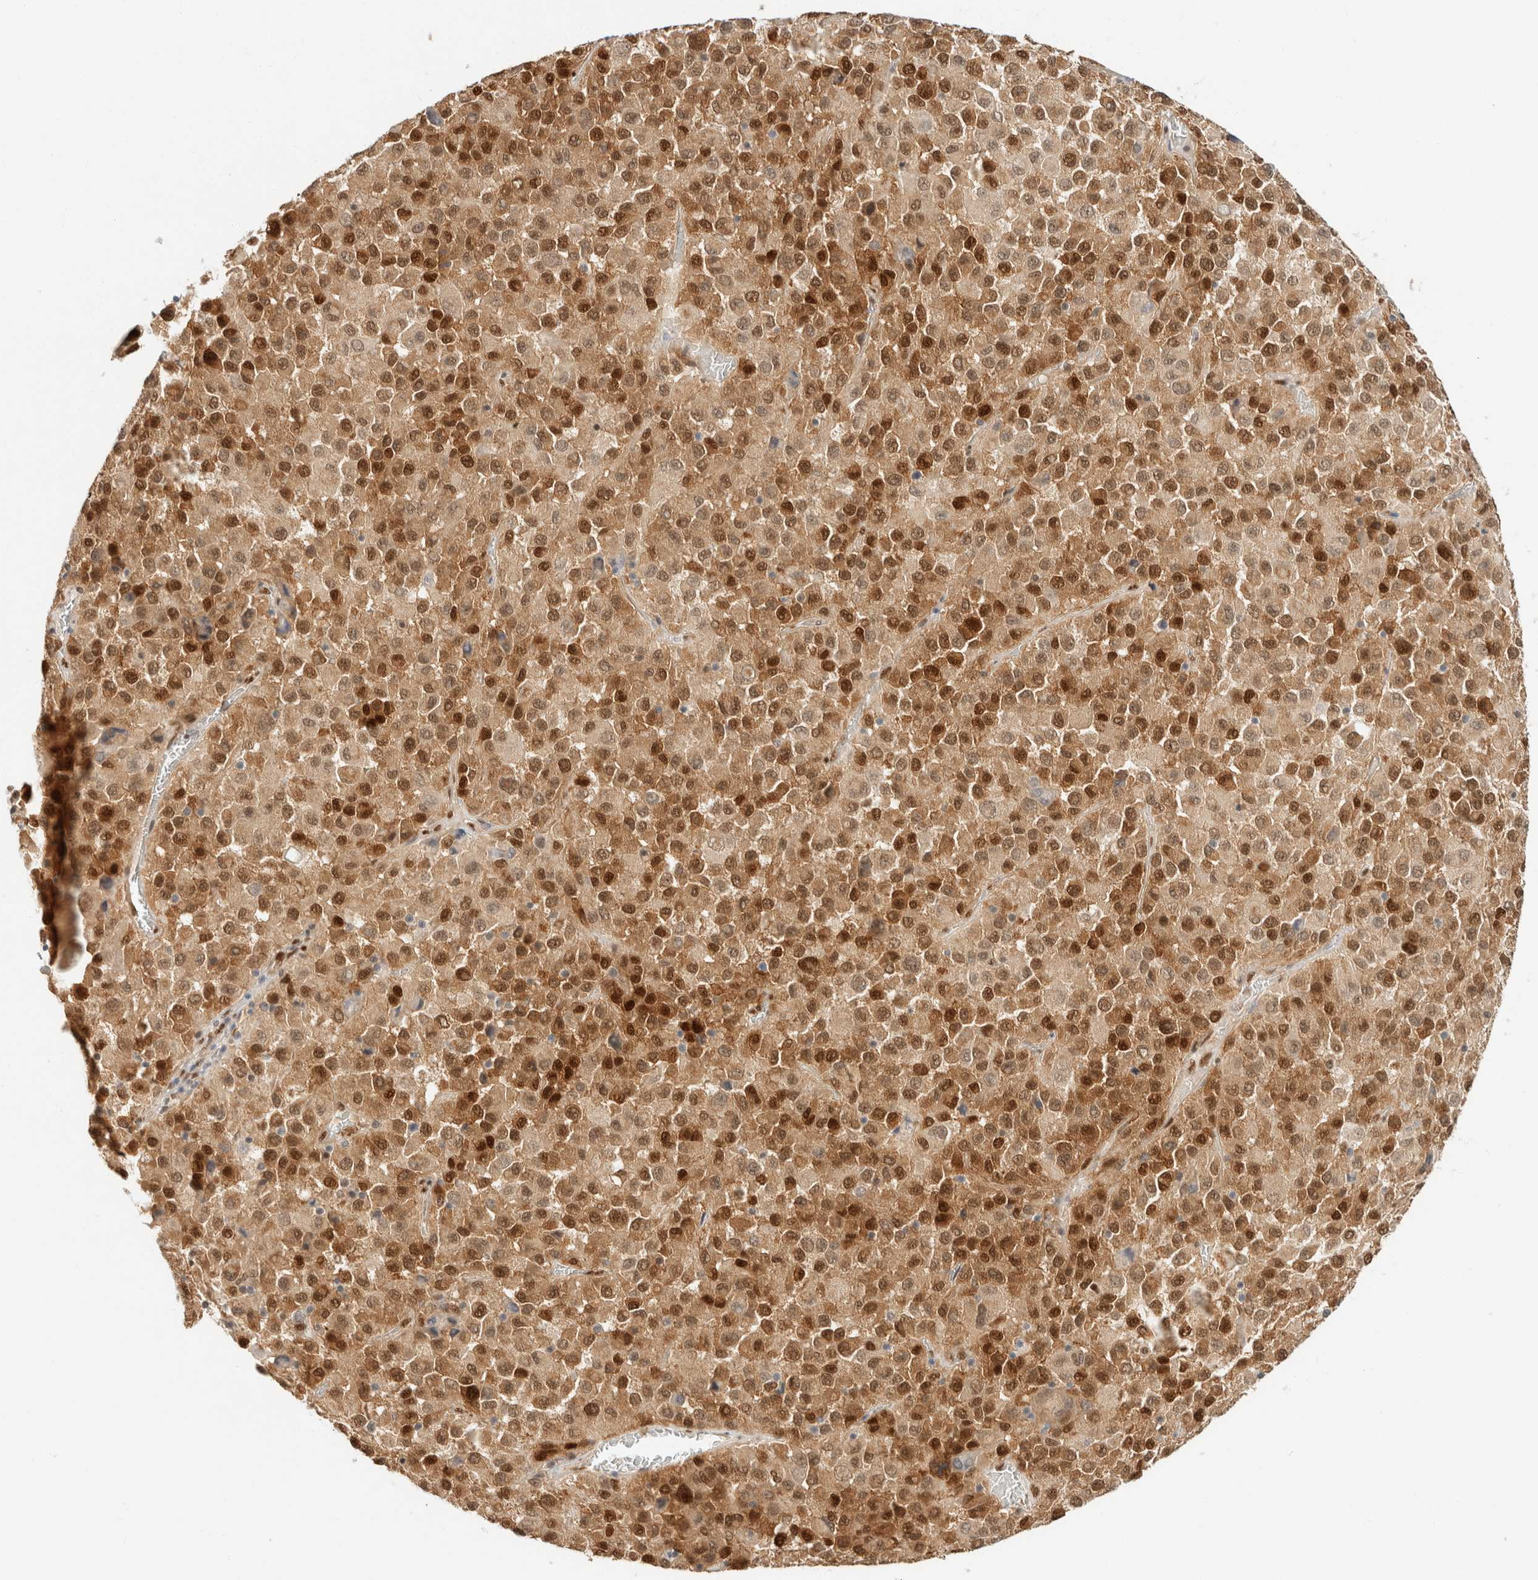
{"staining": {"intensity": "moderate", "quantity": ">75%", "location": "cytoplasmic/membranous,nuclear"}, "tissue": "melanoma", "cell_type": "Tumor cells", "image_type": "cancer", "snomed": [{"axis": "morphology", "description": "Malignant melanoma, Metastatic site"}, {"axis": "topography", "description": "Lung"}], "caption": "Tumor cells reveal moderate cytoplasmic/membranous and nuclear staining in about >75% of cells in malignant melanoma (metastatic site).", "gene": "ZNF768", "patient": {"sex": "male", "age": 64}}